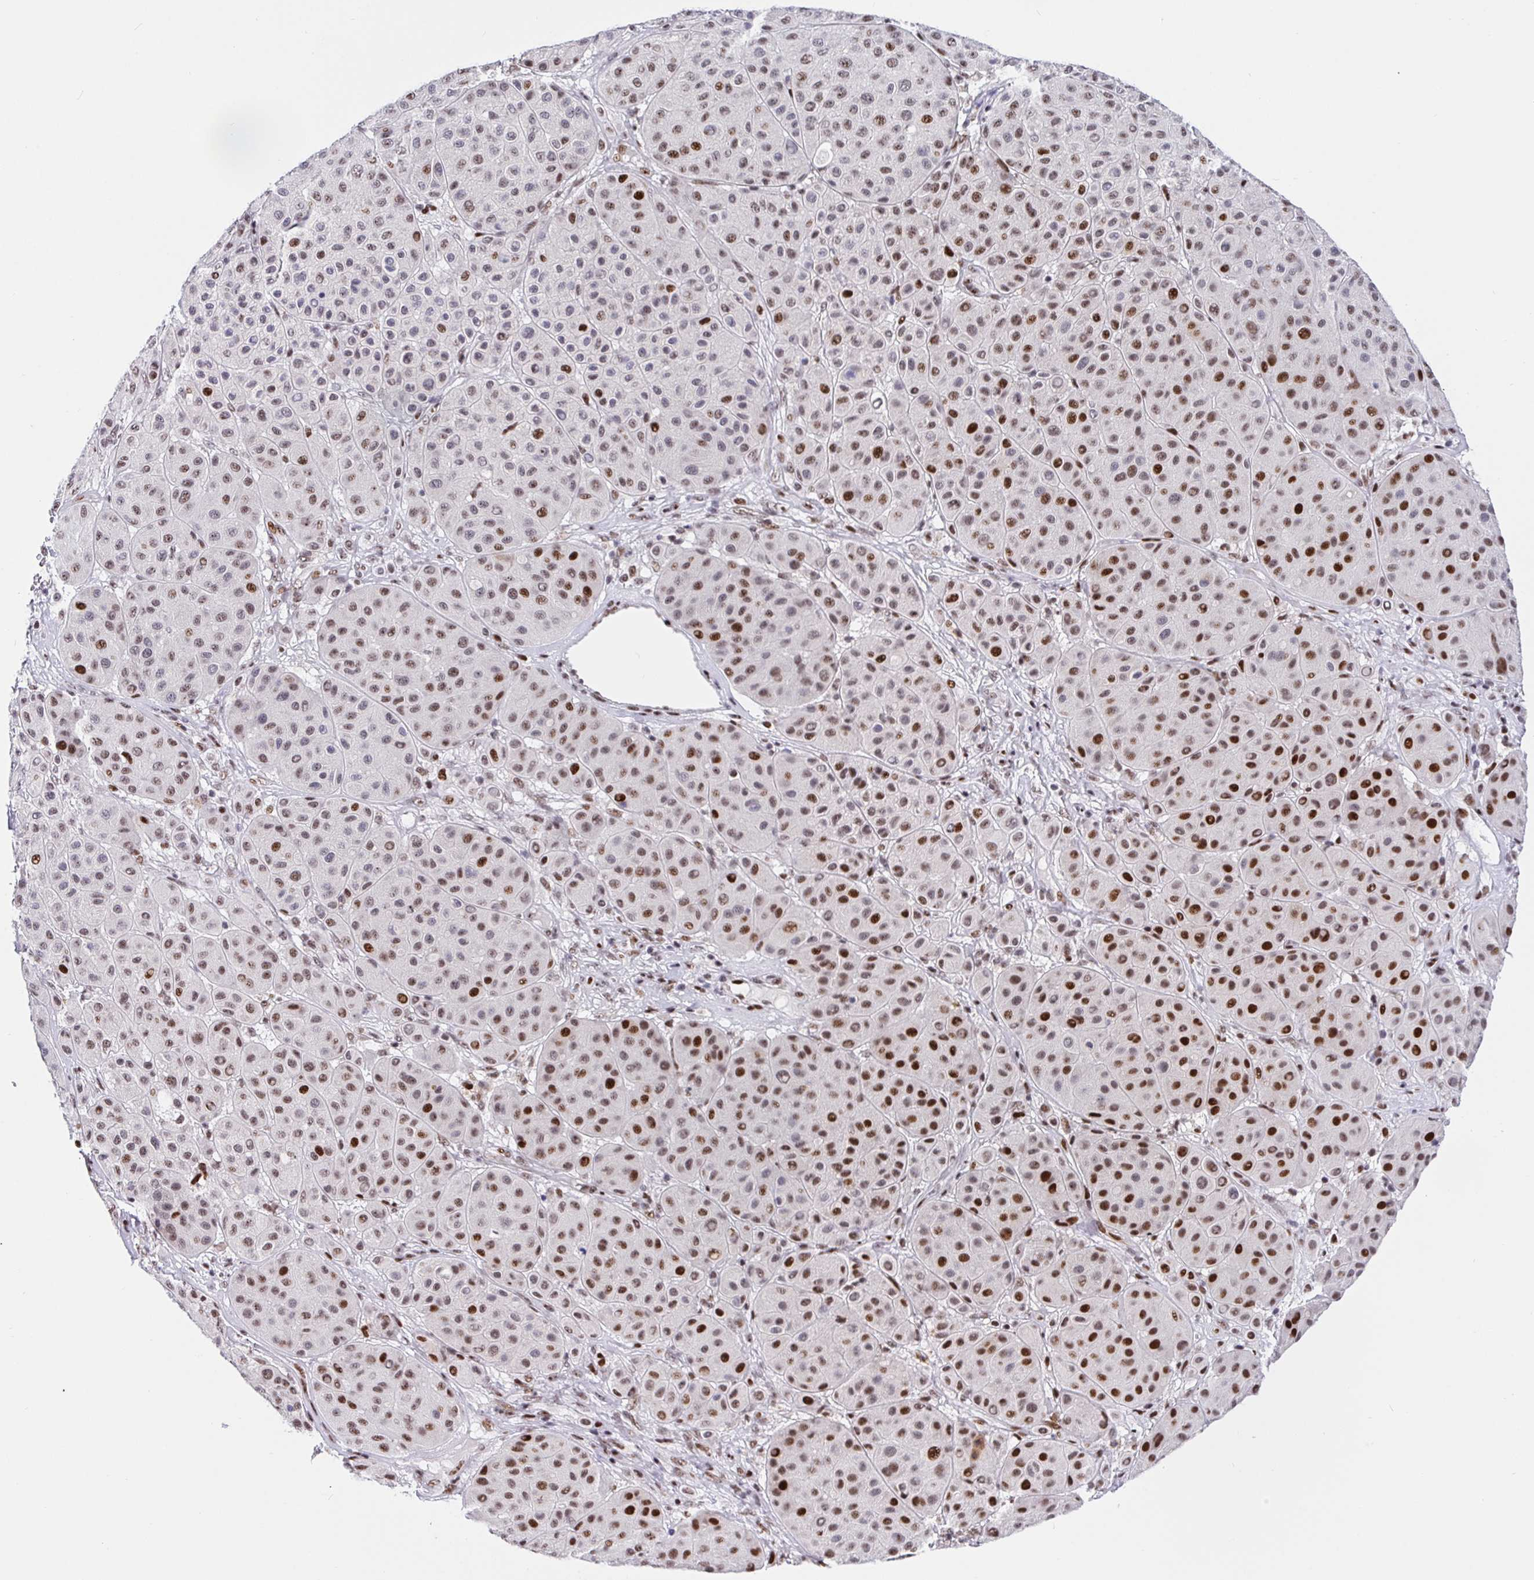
{"staining": {"intensity": "moderate", "quantity": "25%-75%", "location": "nuclear"}, "tissue": "melanoma", "cell_type": "Tumor cells", "image_type": "cancer", "snomed": [{"axis": "morphology", "description": "Malignant melanoma, Metastatic site"}, {"axis": "topography", "description": "Smooth muscle"}], "caption": "Immunohistochemistry (IHC) image of neoplastic tissue: malignant melanoma (metastatic site) stained using IHC exhibits medium levels of moderate protein expression localized specifically in the nuclear of tumor cells, appearing as a nuclear brown color.", "gene": "SETD5", "patient": {"sex": "male", "age": 41}}